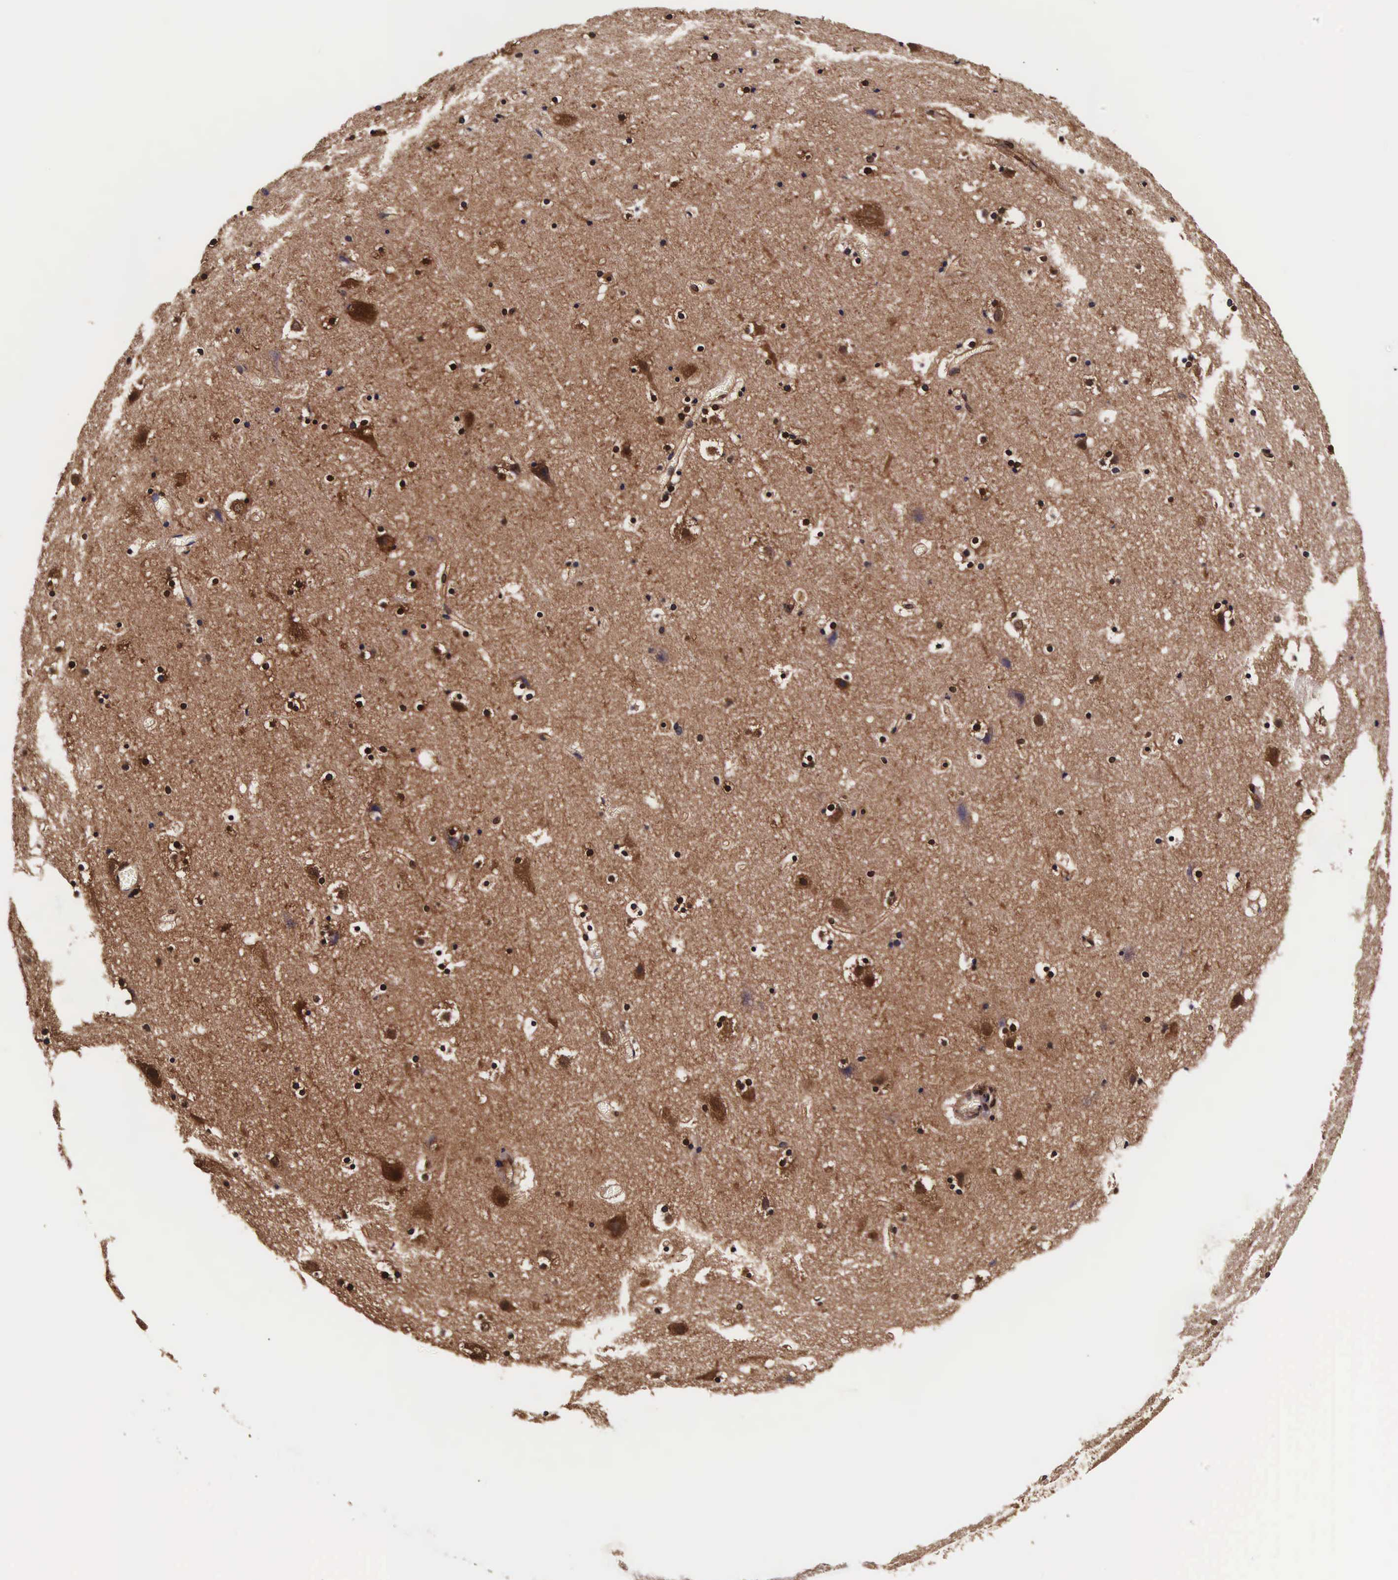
{"staining": {"intensity": "moderate", "quantity": ">75%", "location": "cytoplasmic/membranous,nuclear"}, "tissue": "cerebral cortex", "cell_type": "Endothelial cells", "image_type": "normal", "snomed": [{"axis": "morphology", "description": "Normal tissue, NOS"}, {"axis": "topography", "description": "Cerebral cortex"}], "caption": "The image shows staining of unremarkable cerebral cortex, revealing moderate cytoplasmic/membranous,nuclear protein positivity (brown color) within endothelial cells.", "gene": "TECPR2", "patient": {"sex": "male", "age": 45}}